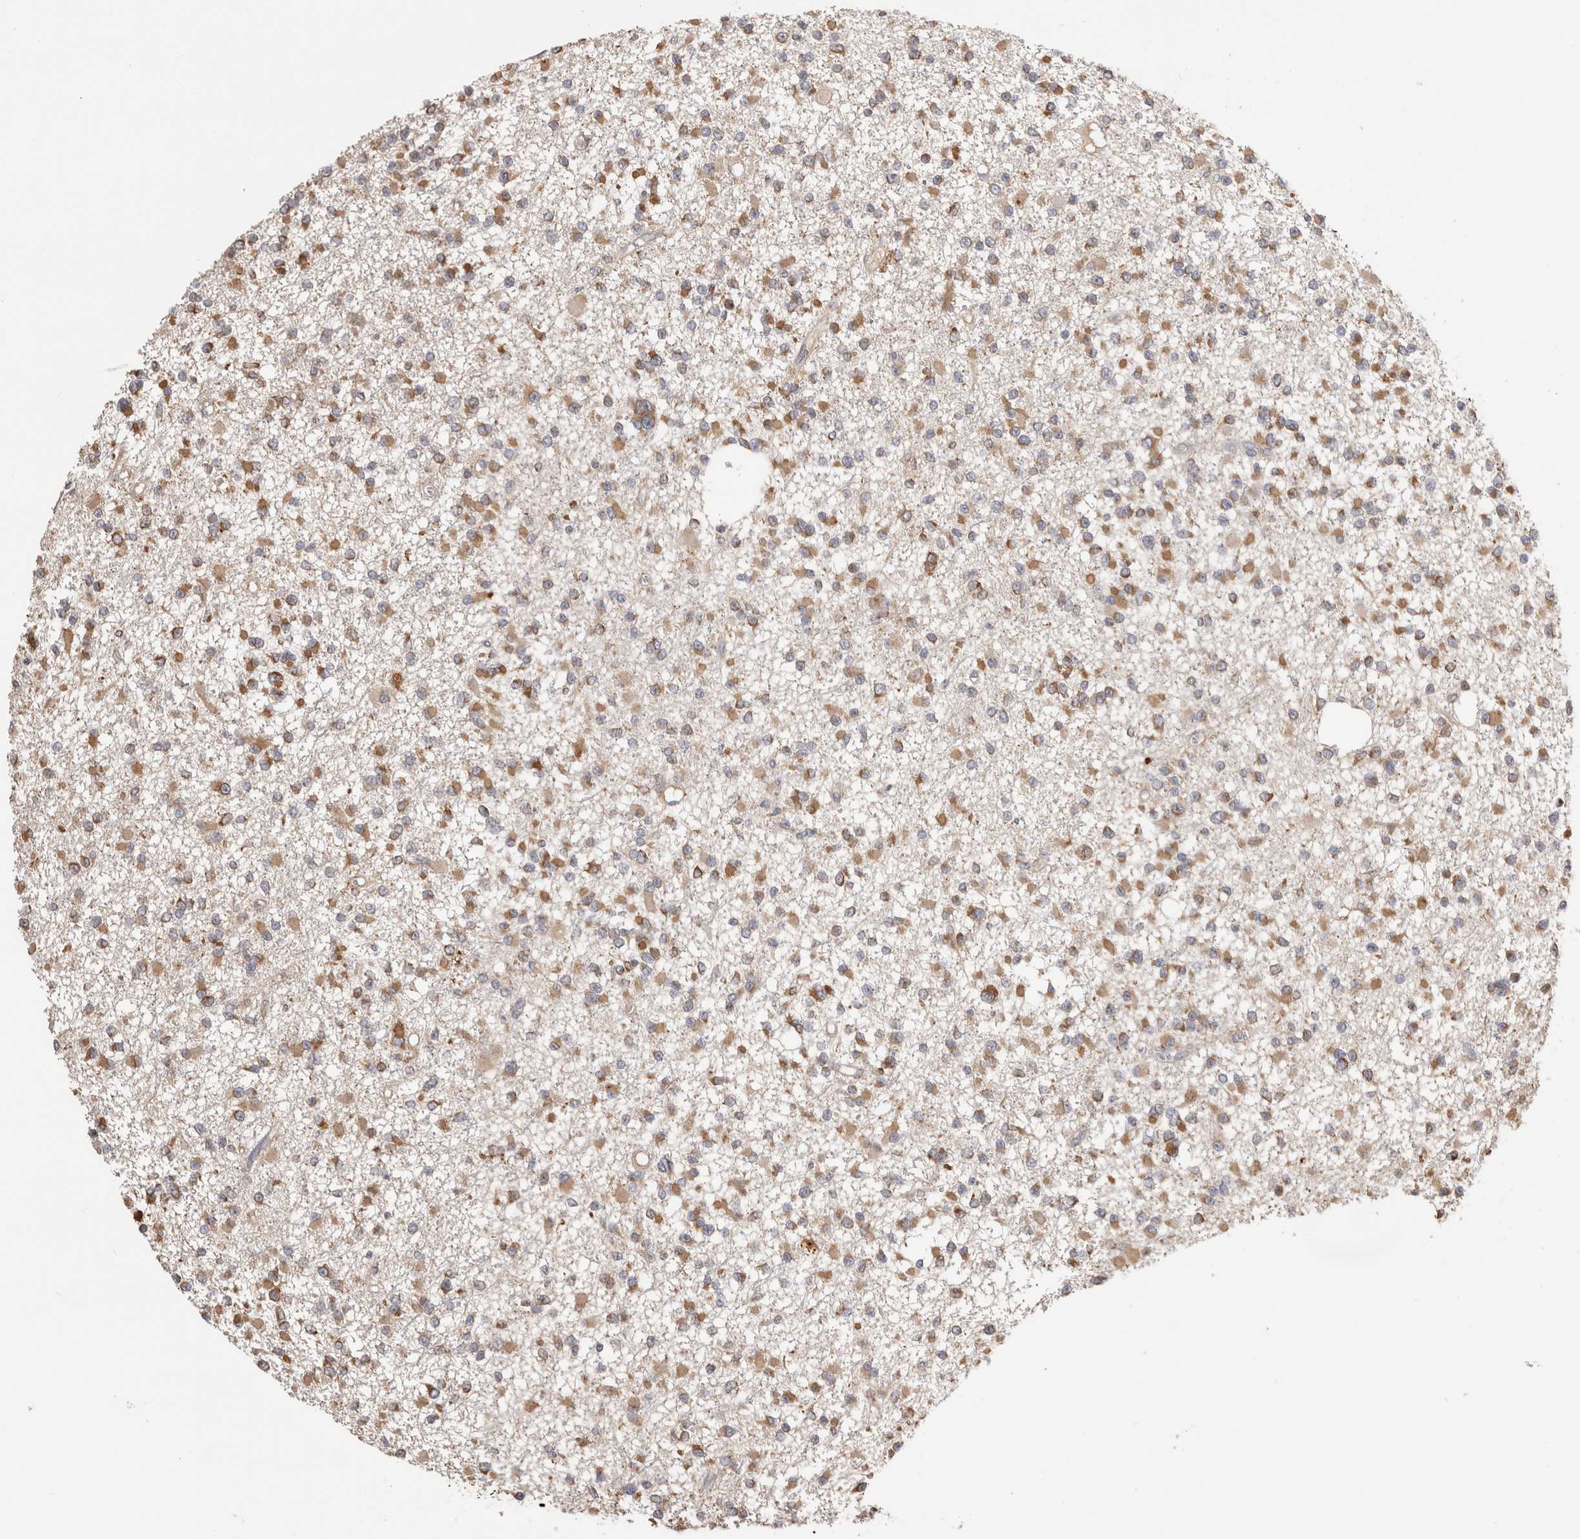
{"staining": {"intensity": "moderate", "quantity": ">75%", "location": "cytoplasmic/membranous"}, "tissue": "glioma", "cell_type": "Tumor cells", "image_type": "cancer", "snomed": [{"axis": "morphology", "description": "Glioma, malignant, Low grade"}, {"axis": "topography", "description": "Brain"}], "caption": "Immunohistochemical staining of human glioma demonstrates medium levels of moderate cytoplasmic/membranous protein expression in approximately >75% of tumor cells. The protein is shown in brown color, while the nuclei are stained blue.", "gene": "LRPAP1", "patient": {"sex": "female", "age": 22}}